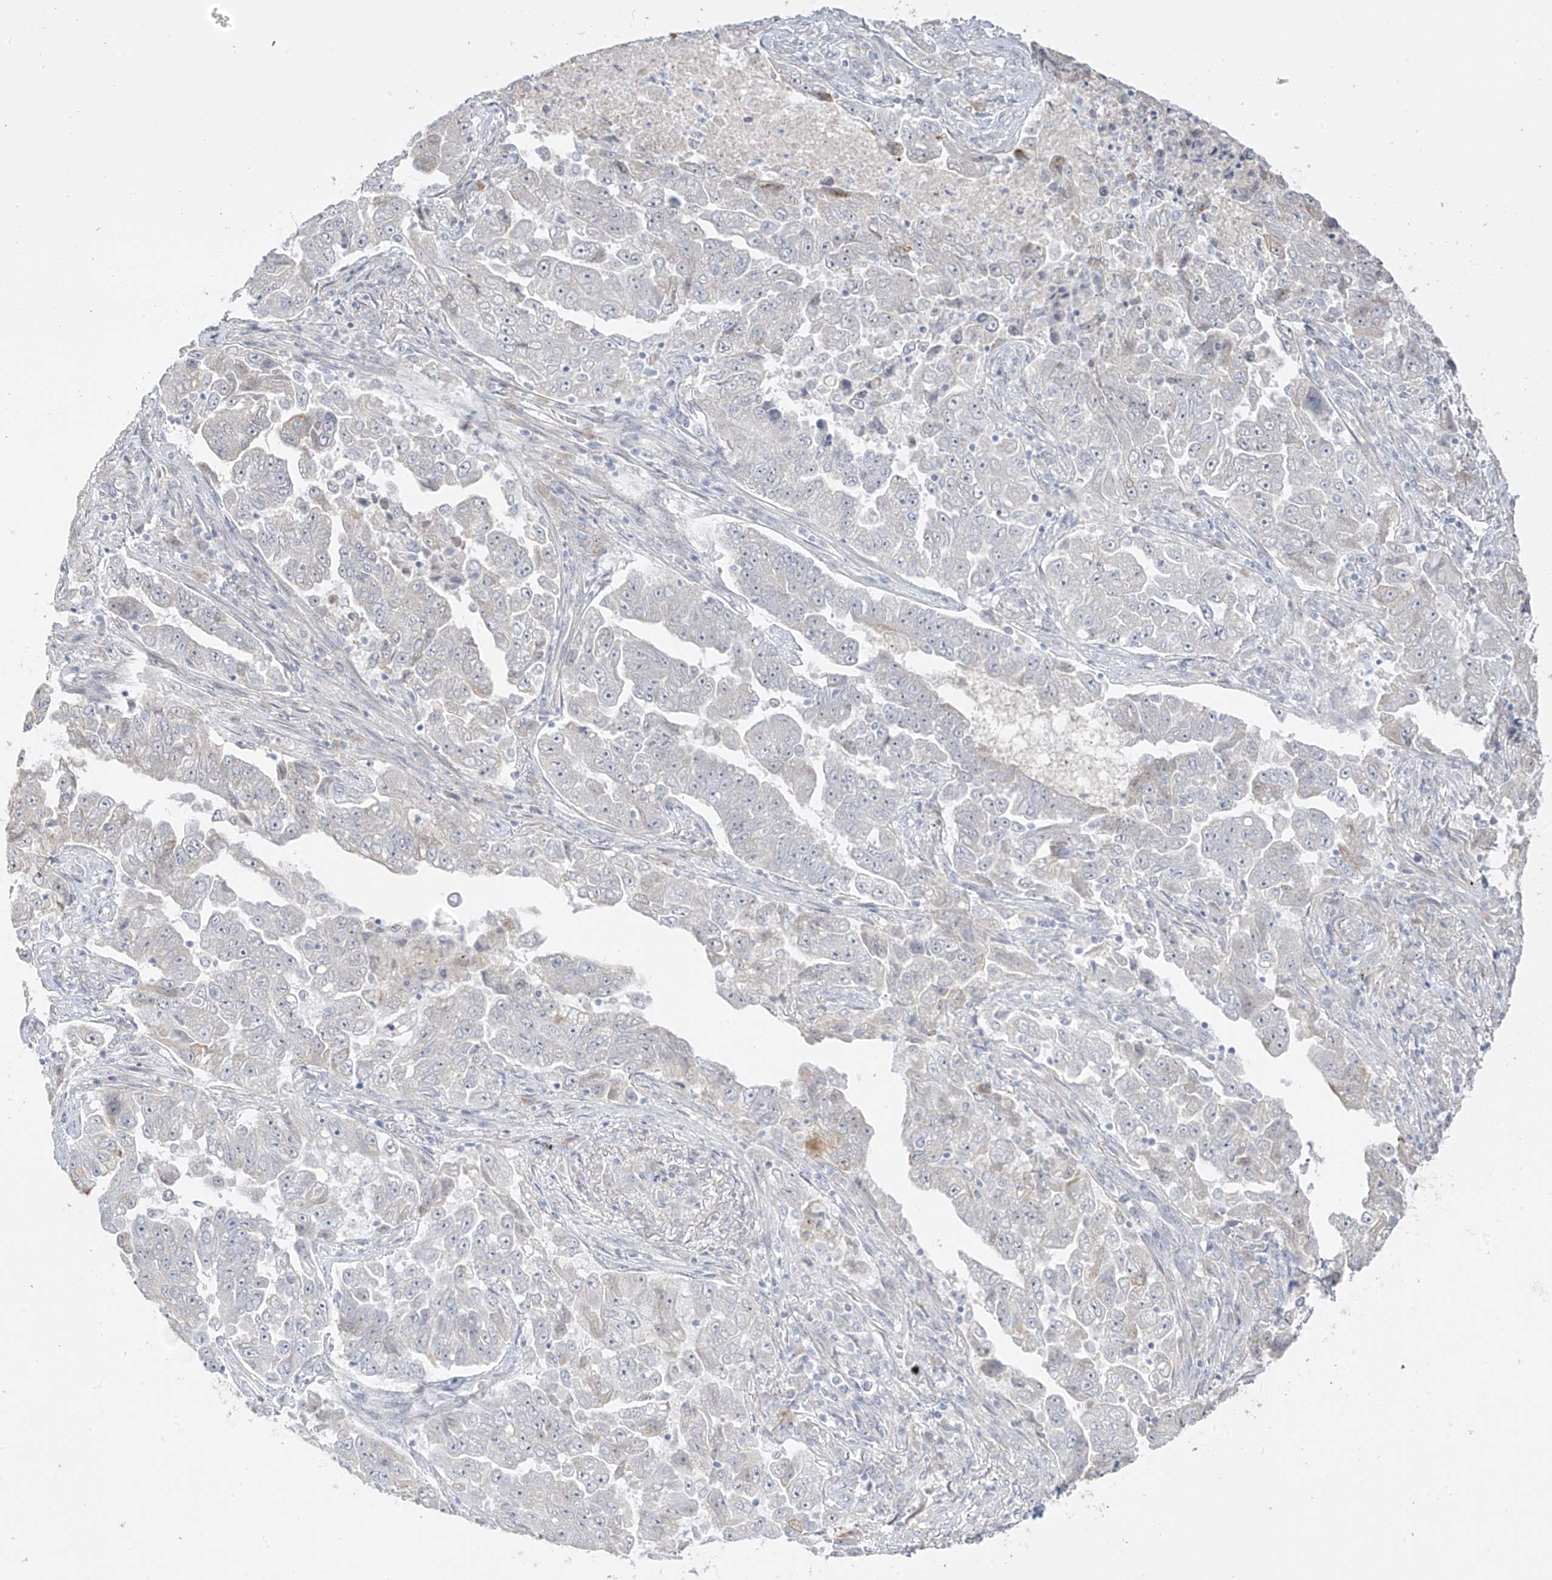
{"staining": {"intensity": "negative", "quantity": "none", "location": "none"}, "tissue": "lung cancer", "cell_type": "Tumor cells", "image_type": "cancer", "snomed": [{"axis": "morphology", "description": "Adenocarcinoma, NOS"}, {"axis": "topography", "description": "Lung"}], "caption": "IHC photomicrograph of neoplastic tissue: human lung cancer (adenocarcinoma) stained with DAB displays no significant protein expression in tumor cells.", "gene": "DCDC2", "patient": {"sex": "female", "age": 51}}